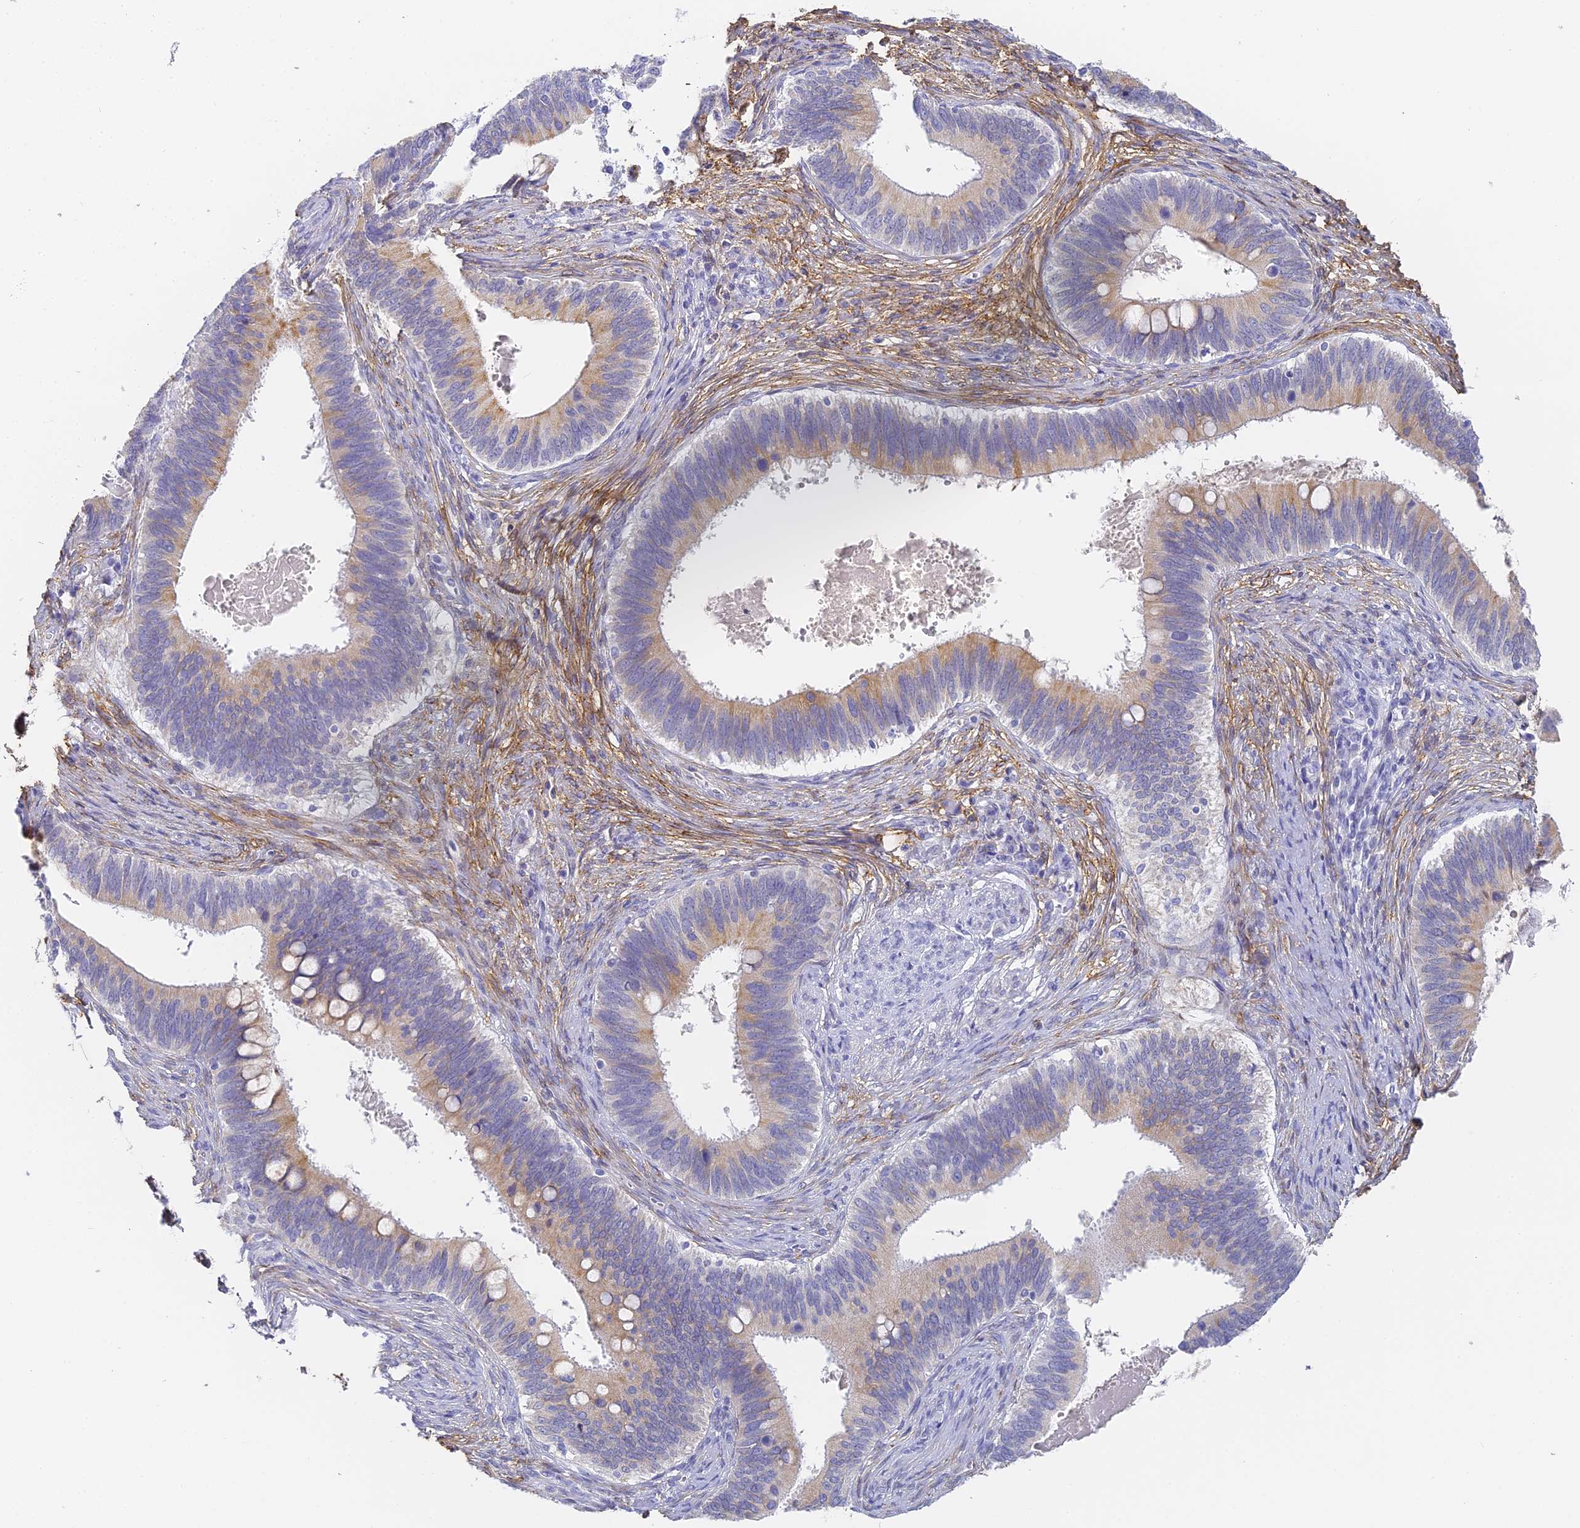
{"staining": {"intensity": "moderate", "quantity": "25%-75%", "location": "cytoplasmic/membranous"}, "tissue": "cervical cancer", "cell_type": "Tumor cells", "image_type": "cancer", "snomed": [{"axis": "morphology", "description": "Adenocarcinoma, NOS"}, {"axis": "topography", "description": "Cervix"}], "caption": "Cervical cancer (adenocarcinoma) stained for a protein (brown) exhibits moderate cytoplasmic/membranous positive expression in approximately 25%-75% of tumor cells.", "gene": "GJA1", "patient": {"sex": "female", "age": 42}}